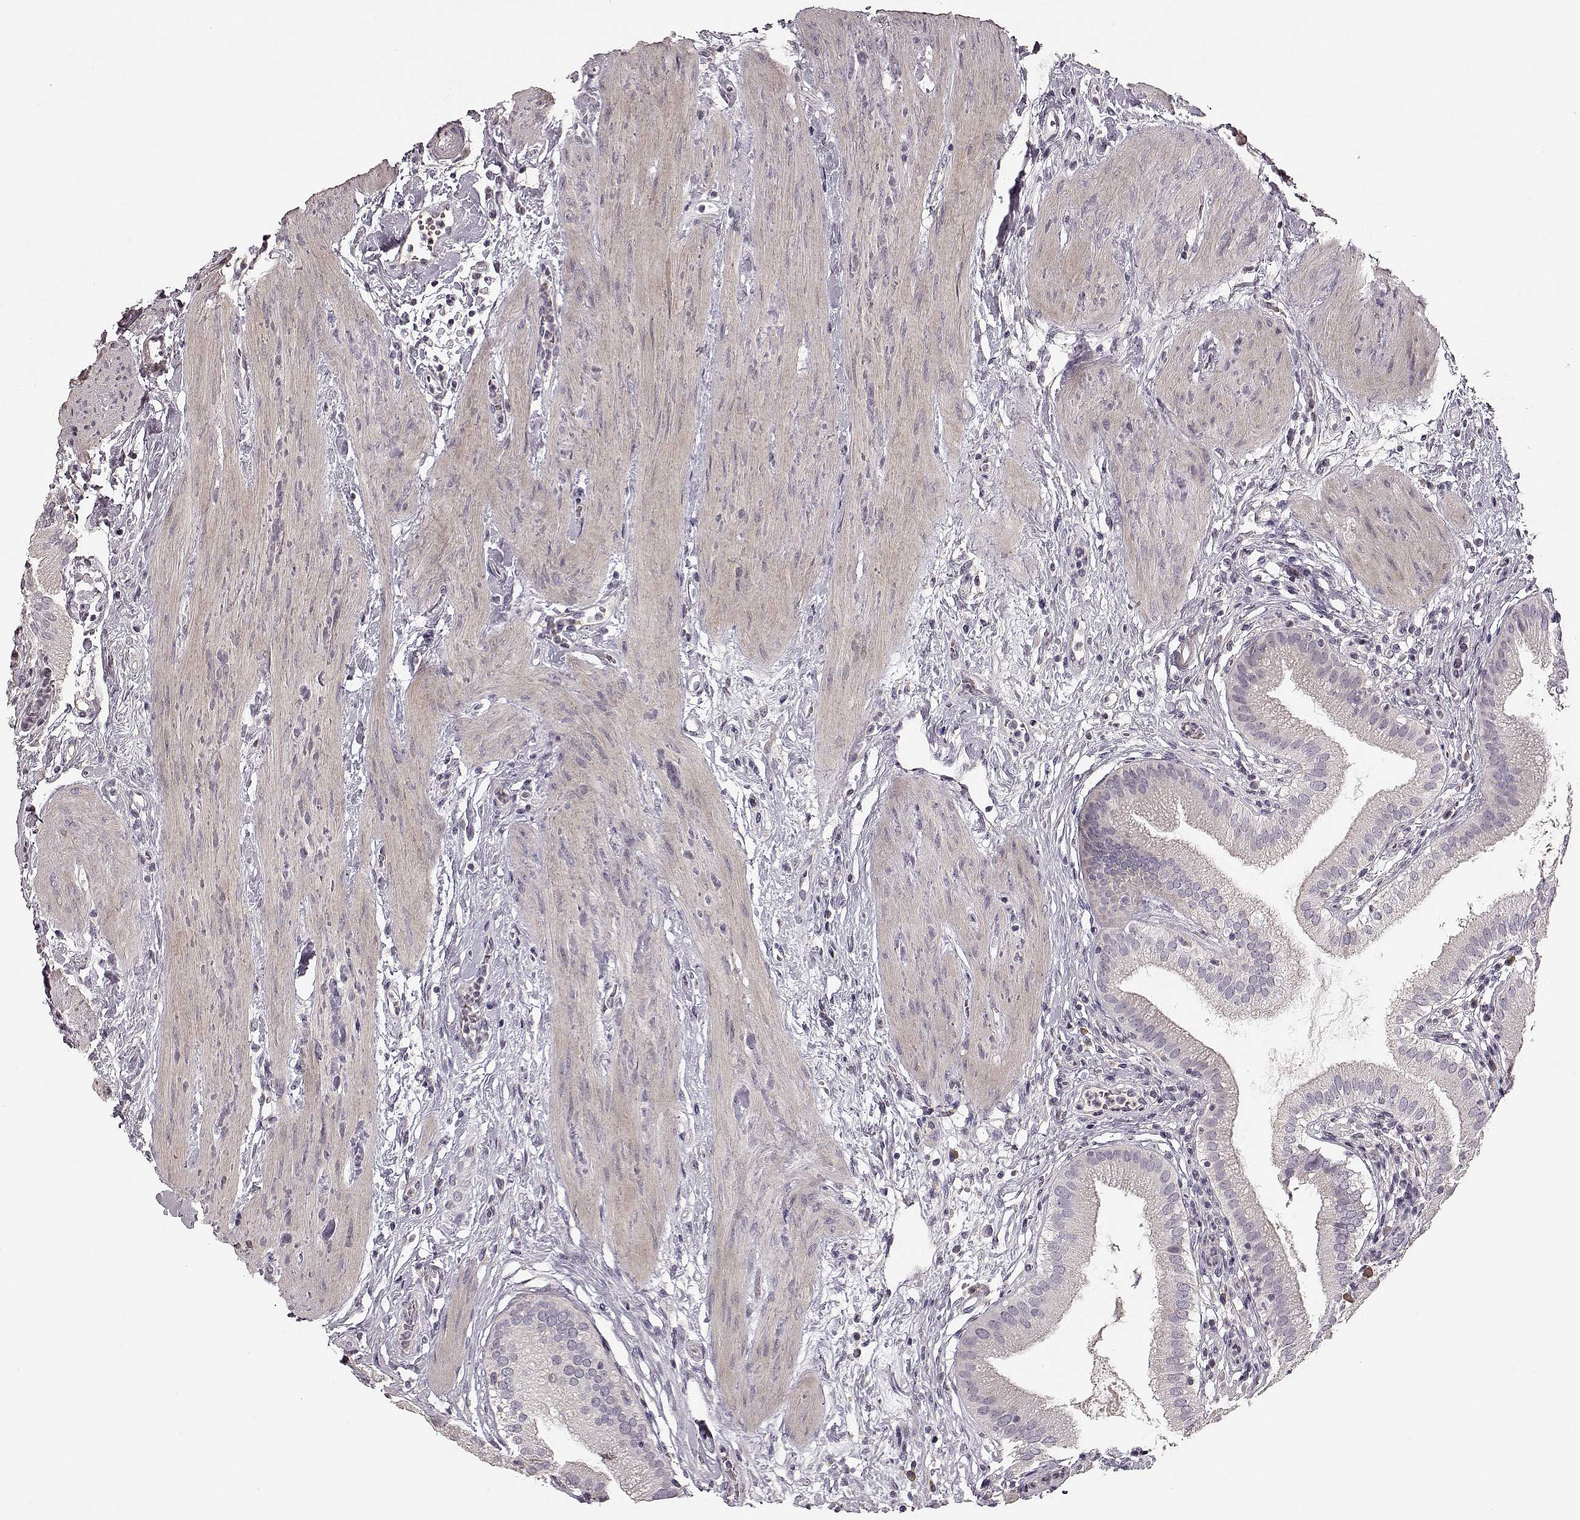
{"staining": {"intensity": "negative", "quantity": "none", "location": "none"}, "tissue": "gallbladder", "cell_type": "Glandular cells", "image_type": "normal", "snomed": [{"axis": "morphology", "description": "Normal tissue, NOS"}, {"axis": "topography", "description": "Gallbladder"}], "caption": "This is an IHC micrograph of unremarkable gallbladder. There is no expression in glandular cells.", "gene": "MIA", "patient": {"sex": "female", "age": 65}}